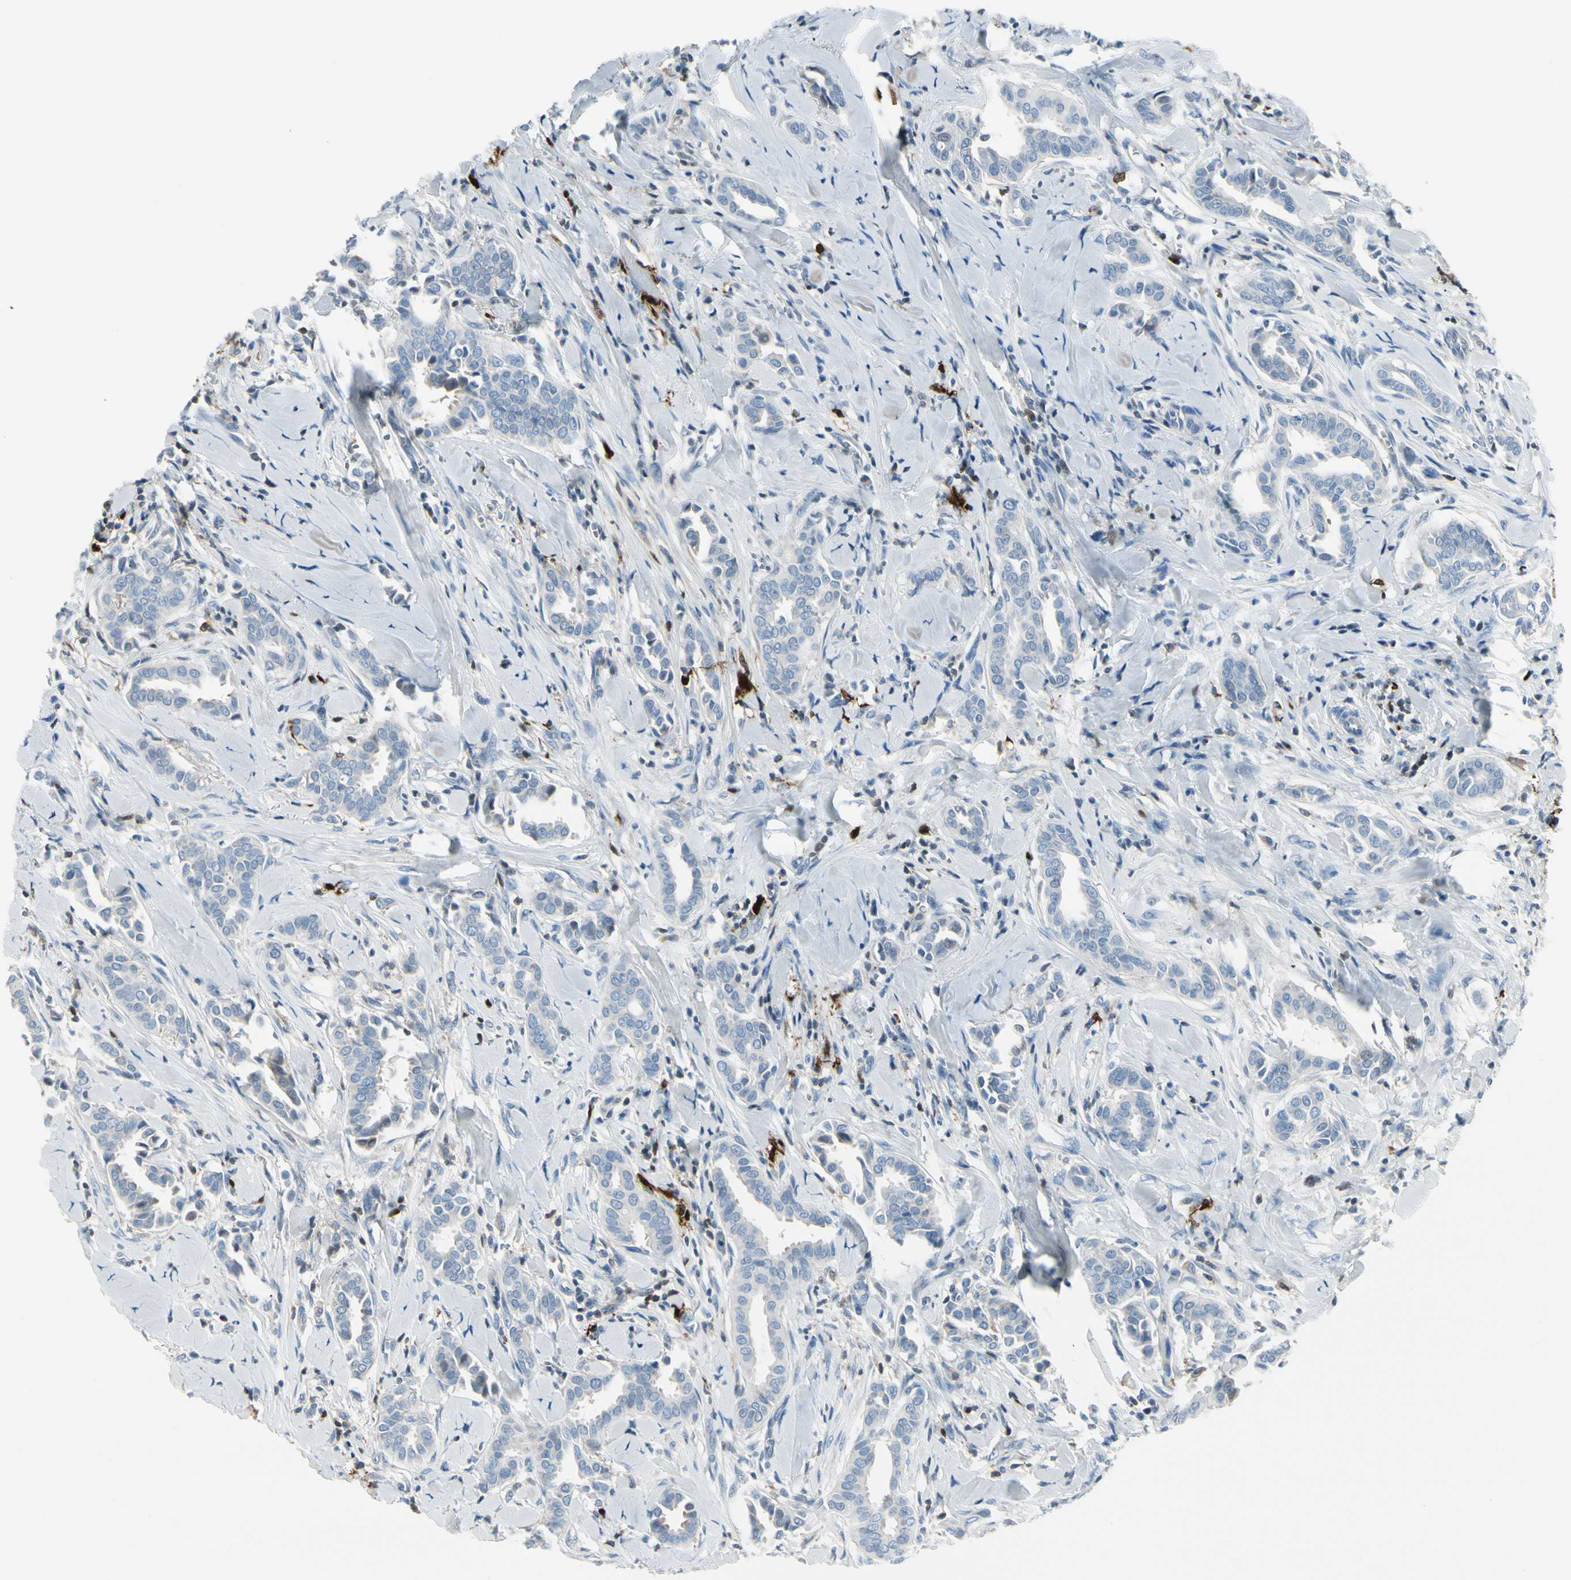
{"staining": {"intensity": "negative", "quantity": "none", "location": "none"}, "tissue": "head and neck cancer", "cell_type": "Tumor cells", "image_type": "cancer", "snomed": [{"axis": "morphology", "description": "Adenocarcinoma, NOS"}, {"axis": "topography", "description": "Salivary gland"}, {"axis": "topography", "description": "Head-Neck"}], "caption": "The IHC histopathology image has no significant expression in tumor cells of head and neck adenocarcinoma tissue. (DAB (3,3'-diaminobenzidine) IHC visualized using brightfield microscopy, high magnification).", "gene": "TRAF1", "patient": {"sex": "female", "age": 59}}